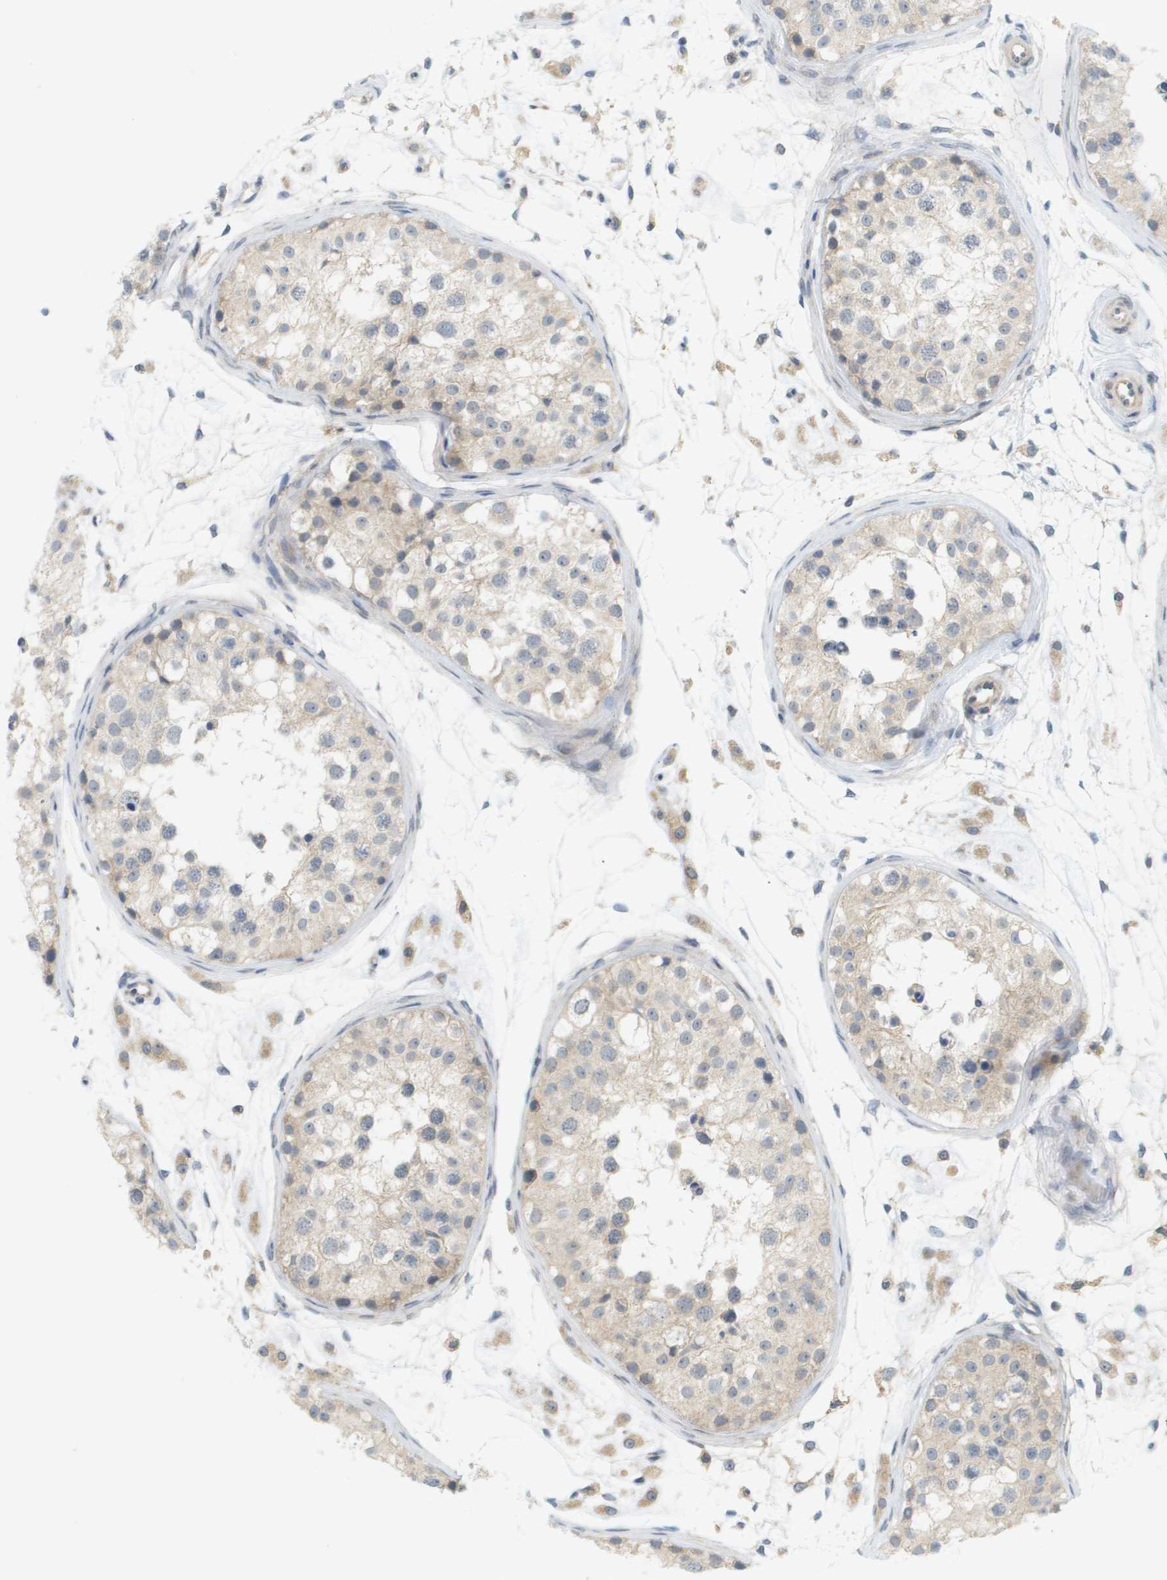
{"staining": {"intensity": "weak", "quantity": "<25%", "location": "cytoplasmic/membranous"}, "tissue": "testis", "cell_type": "Cells in seminiferous ducts", "image_type": "normal", "snomed": [{"axis": "morphology", "description": "Normal tissue, NOS"}, {"axis": "morphology", "description": "Adenocarcinoma, metastatic, NOS"}, {"axis": "topography", "description": "Testis"}], "caption": "There is no significant positivity in cells in seminiferous ducts of testis. Brightfield microscopy of immunohistochemistry (IHC) stained with DAB (3,3'-diaminobenzidine) (brown) and hematoxylin (blue), captured at high magnification.", "gene": "PROC", "patient": {"sex": "male", "age": 26}}